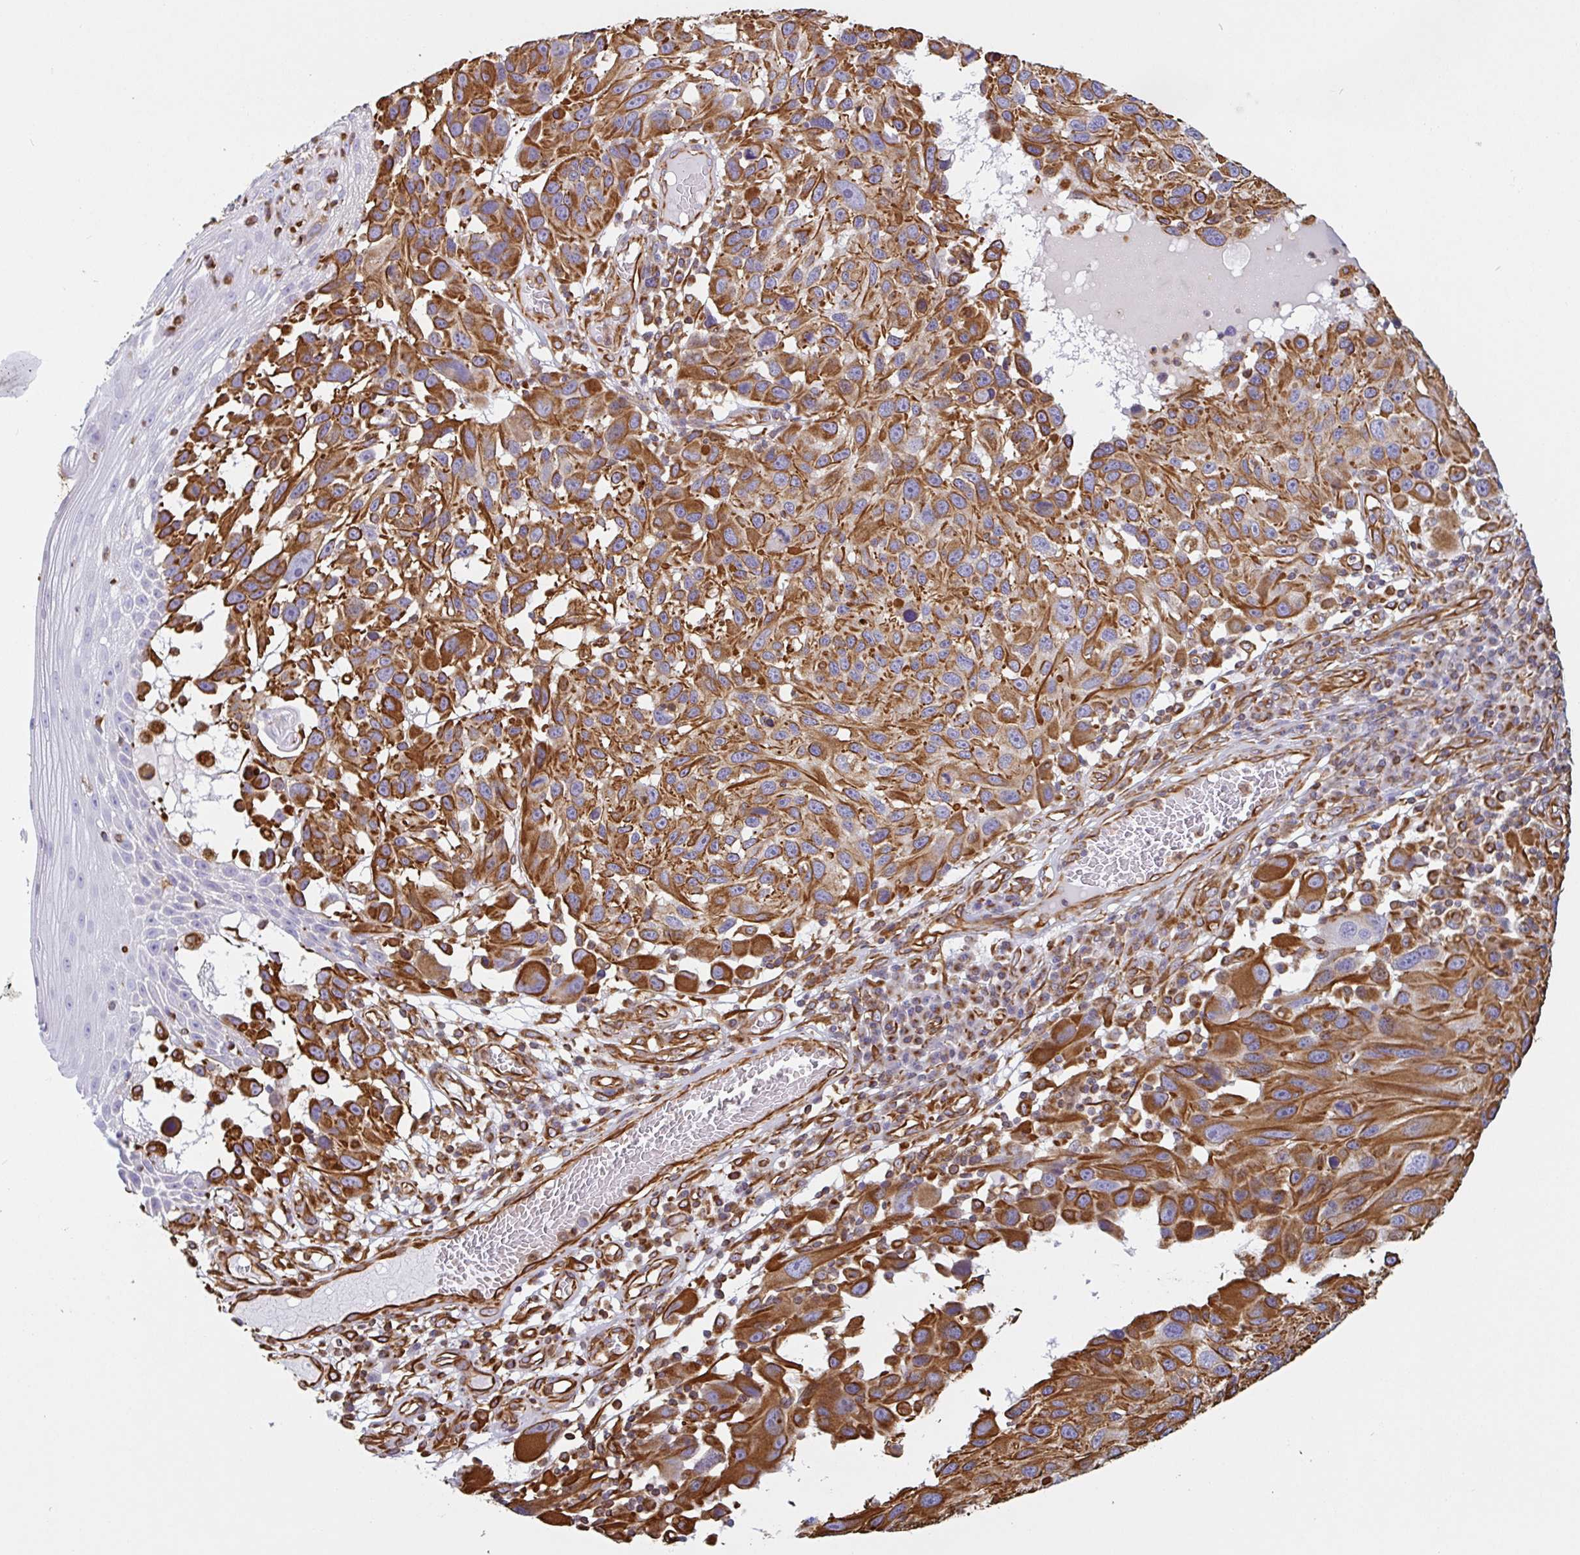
{"staining": {"intensity": "strong", "quantity": ">75%", "location": "cytoplasmic/membranous"}, "tissue": "melanoma", "cell_type": "Tumor cells", "image_type": "cancer", "snomed": [{"axis": "morphology", "description": "Malignant melanoma, NOS"}, {"axis": "topography", "description": "Skin"}], "caption": "Melanoma was stained to show a protein in brown. There is high levels of strong cytoplasmic/membranous expression in about >75% of tumor cells. The staining was performed using DAB (3,3'-diaminobenzidine) to visualize the protein expression in brown, while the nuclei were stained in blue with hematoxylin (Magnification: 20x).", "gene": "PPFIA1", "patient": {"sex": "male", "age": 53}}